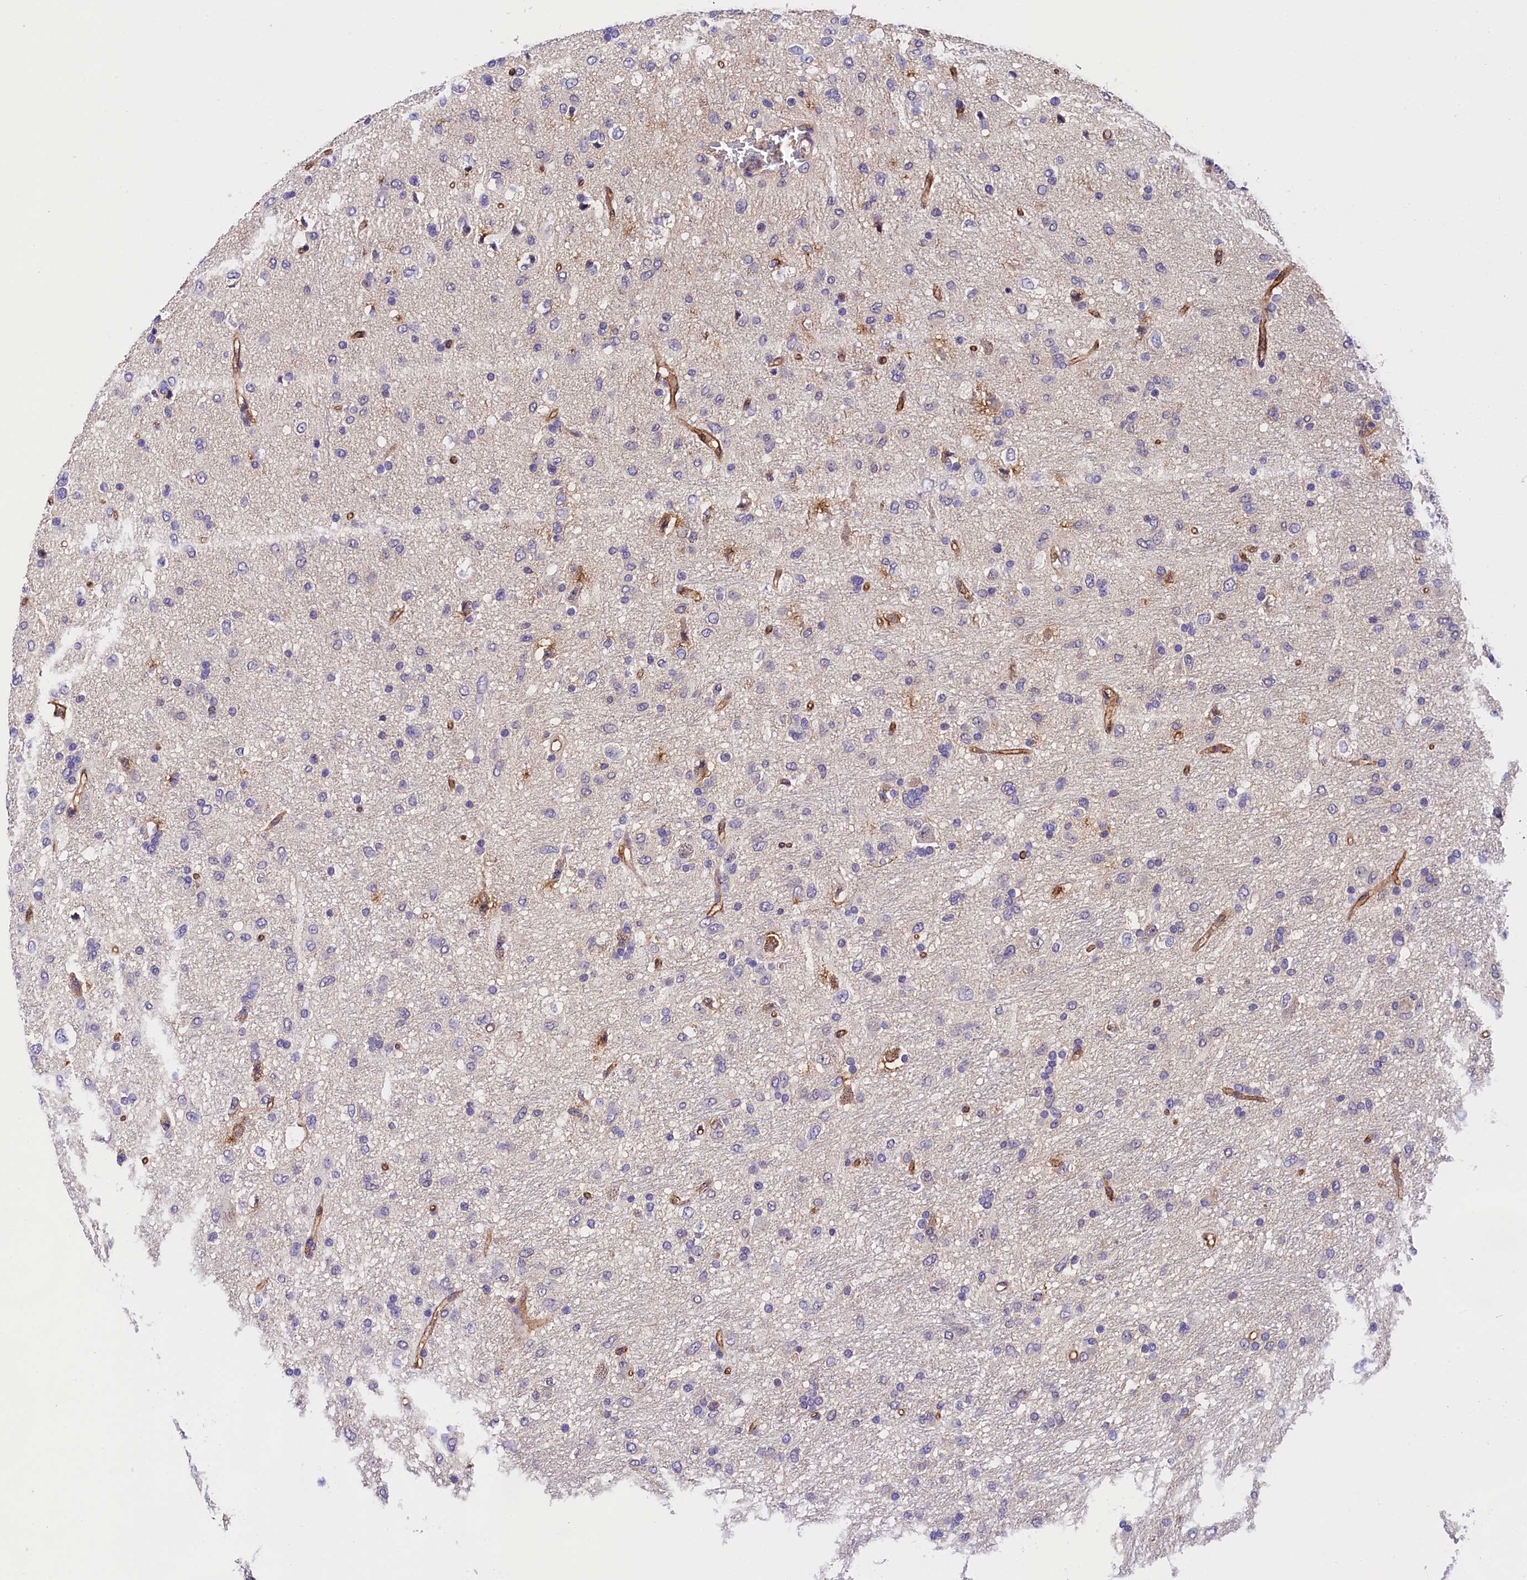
{"staining": {"intensity": "negative", "quantity": "none", "location": "none"}, "tissue": "glioma", "cell_type": "Tumor cells", "image_type": "cancer", "snomed": [{"axis": "morphology", "description": "Glioma, malignant, Low grade"}, {"axis": "topography", "description": "Brain"}], "caption": "Immunohistochemistry (IHC) of malignant low-grade glioma shows no staining in tumor cells.", "gene": "OAS3", "patient": {"sex": "male", "age": 77}}